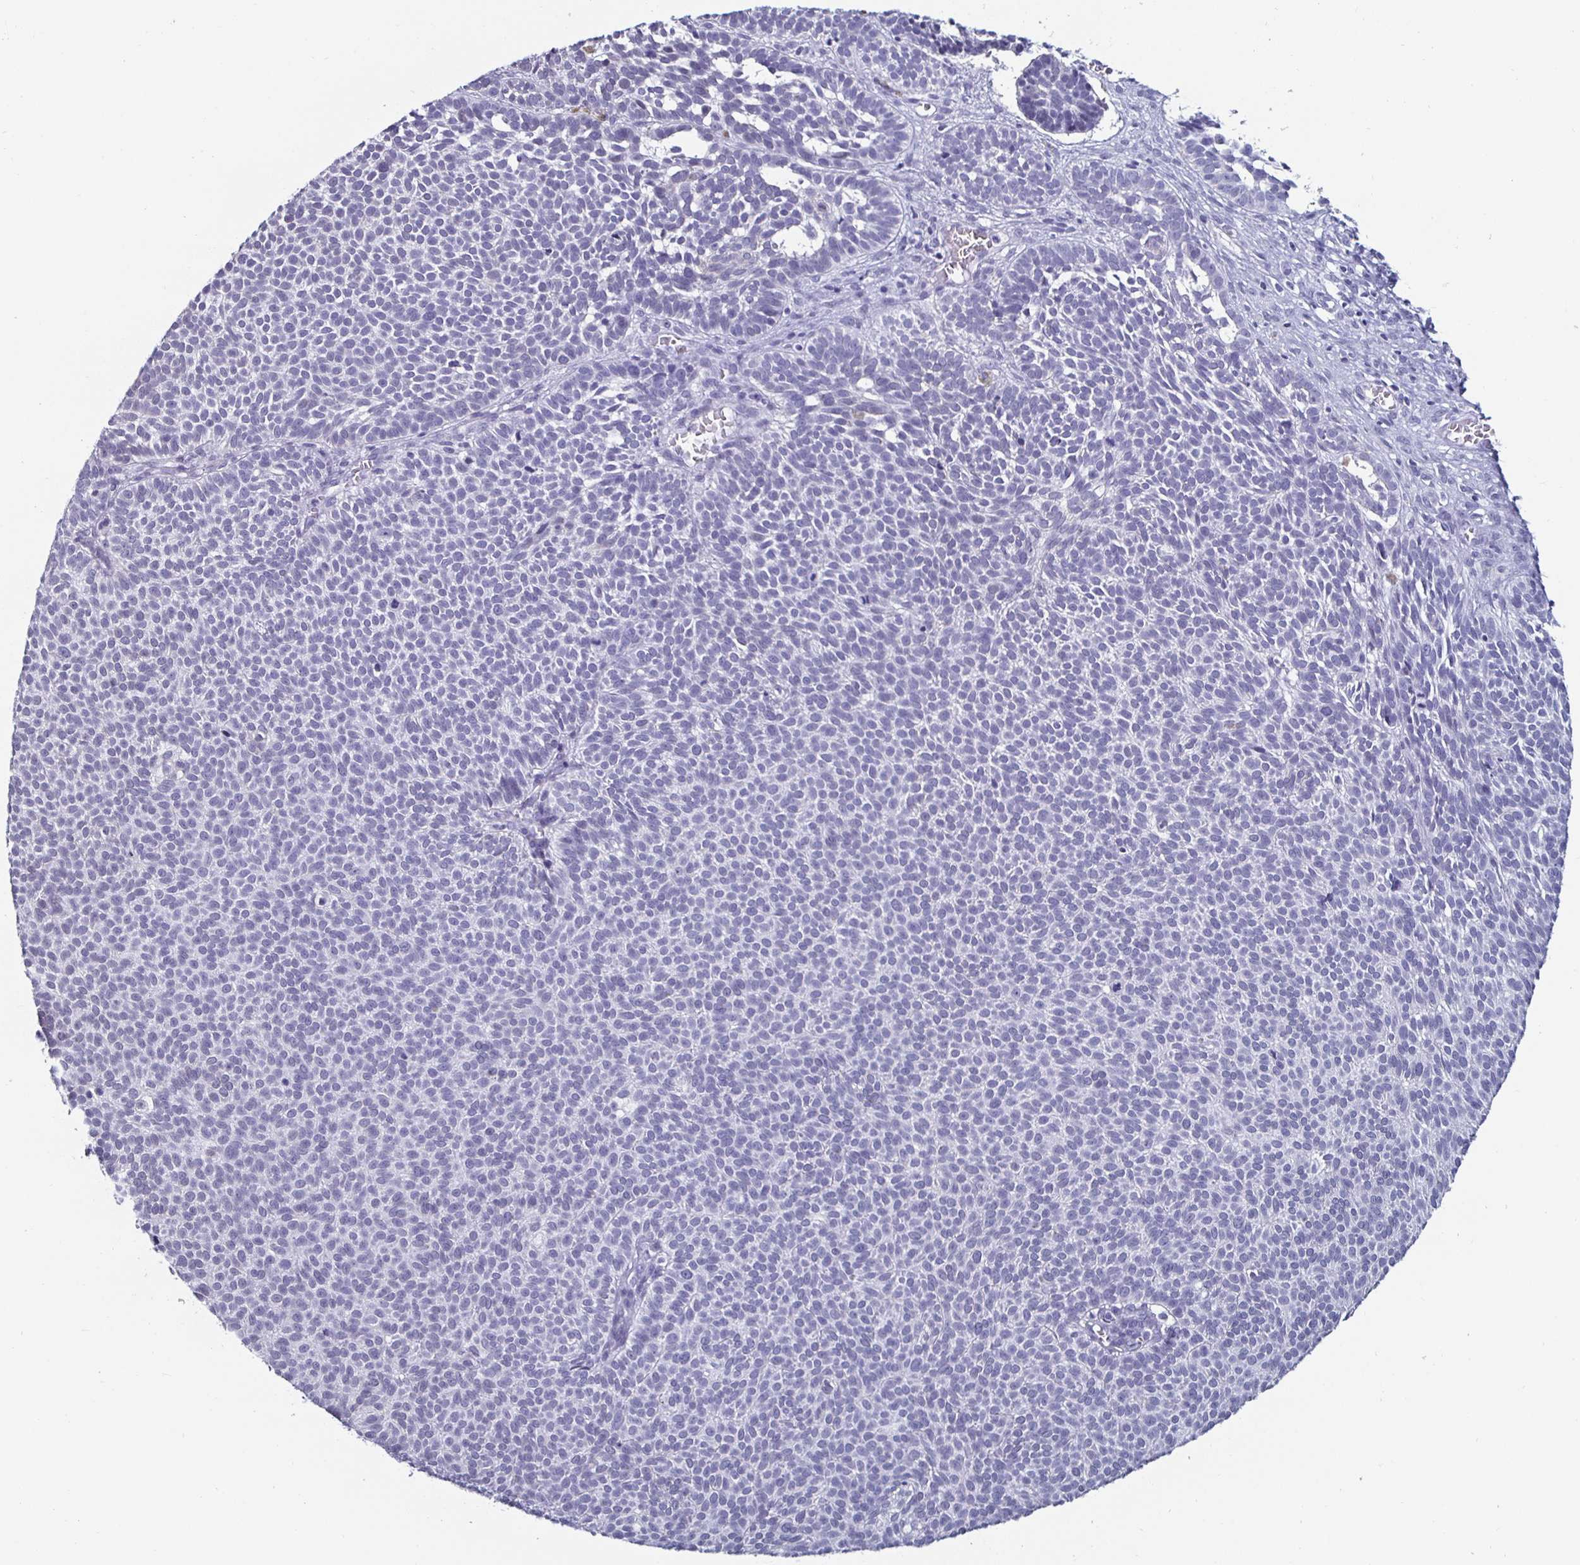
{"staining": {"intensity": "negative", "quantity": "none", "location": "none"}, "tissue": "skin cancer", "cell_type": "Tumor cells", "image_type": "cancer", "snomed": [{"axis": "morphology", "description": "Basal cell carcinoma"}, {"axis": "topography", "description": "Skin"}], "caption": "Tumor cells show no significant expression in skin cancer (basal cell carcinoma).", "gene": "KRT4", "patient": {"sex": "male", "age": 63}}